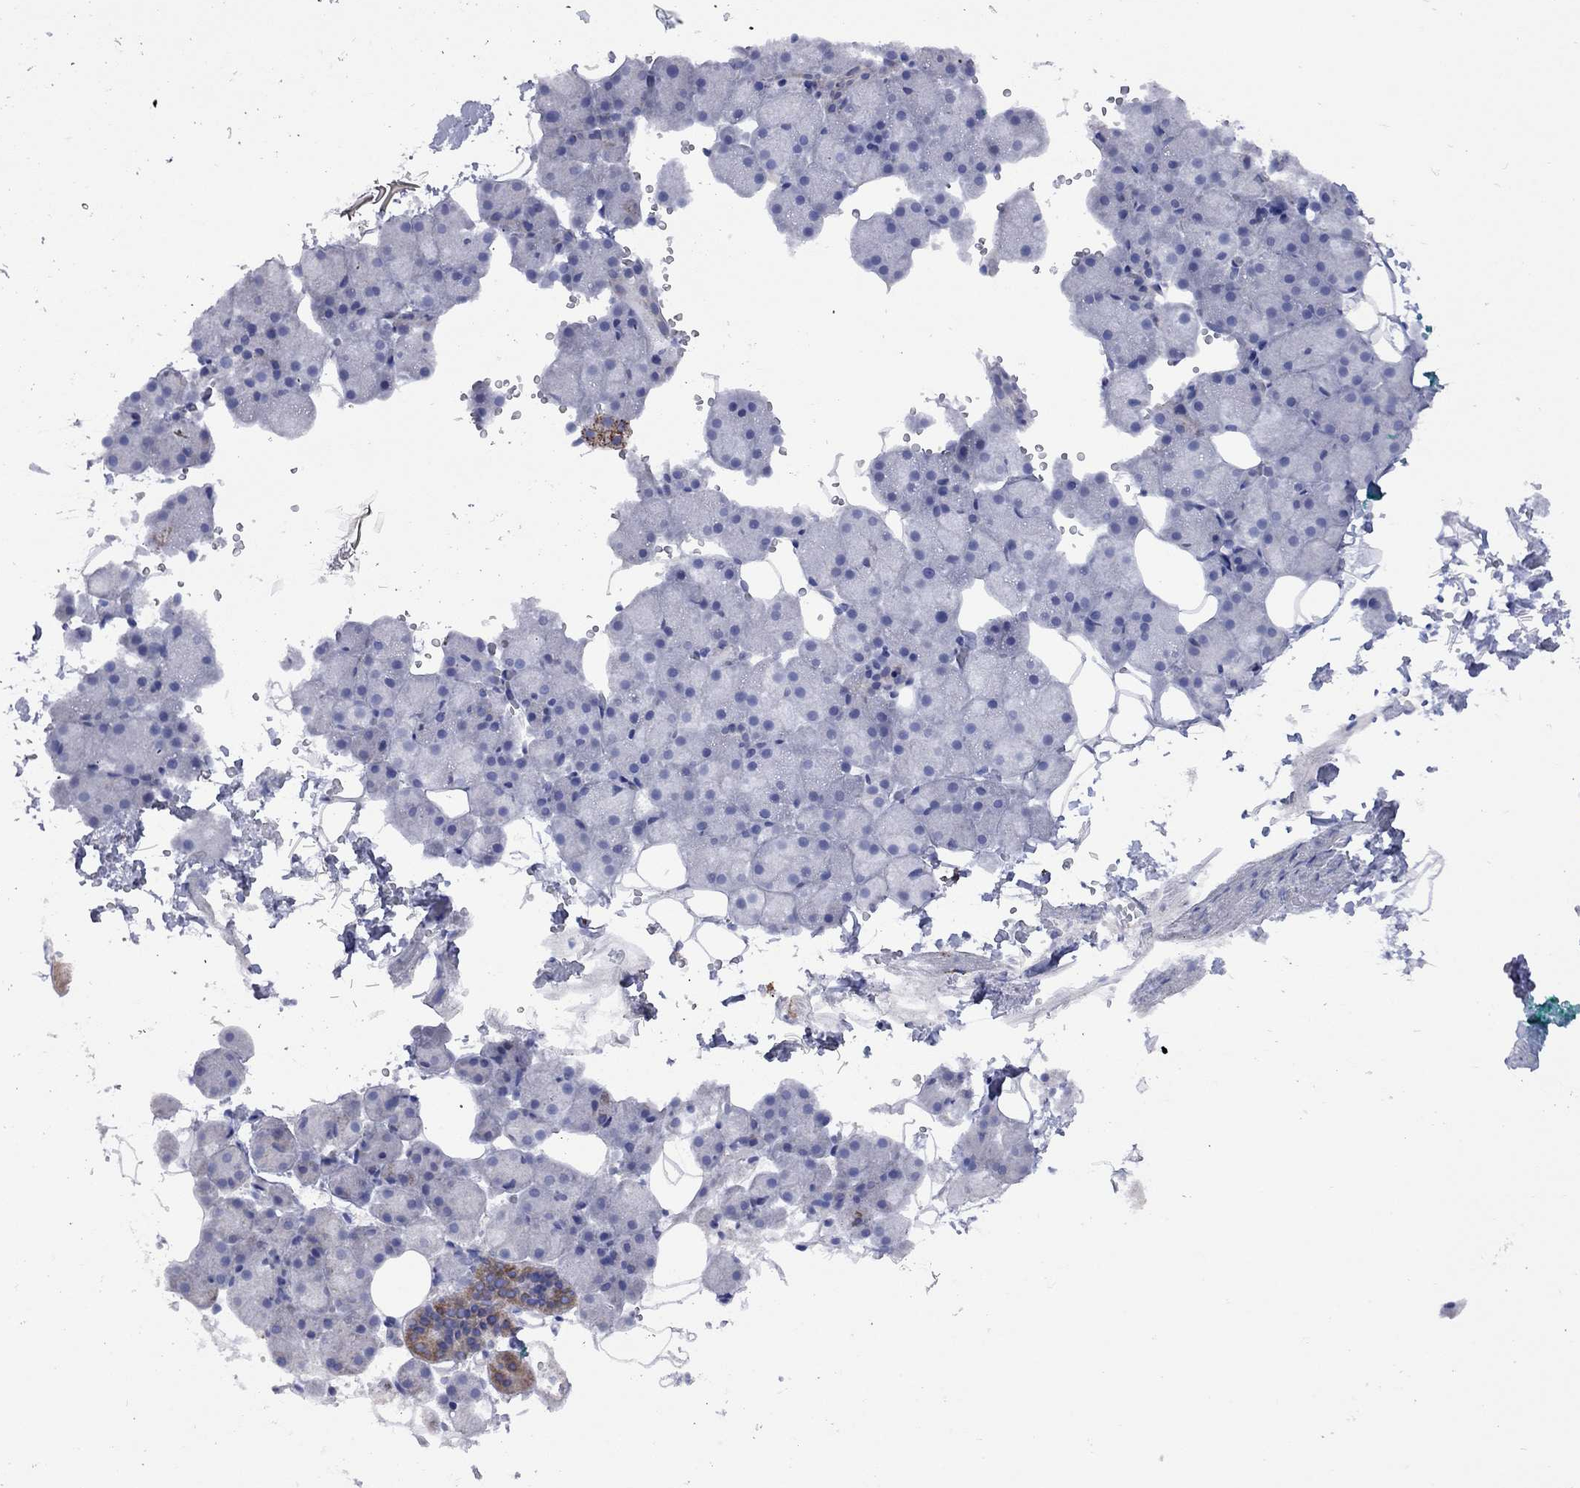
{"staining": {"intensity": "strong", "quantity": "<25%", "location": "cytoplasmic/membranous"}, "tissue": "salivary gland", "cell_type": "Glandular cells", "image_type": "normal", "snomed": [{"axis": "morphology", "description": "Normal tissue, NOS"}, {"axis": "topography", "description": "Salivary gland"}], "caption": "Normal salivary gland reveals strong cytoplasmic/membranous expression in about <25% of glandular cells.", "gene": "SESTD1", "patient": {"sex": "male", "age": 38}}